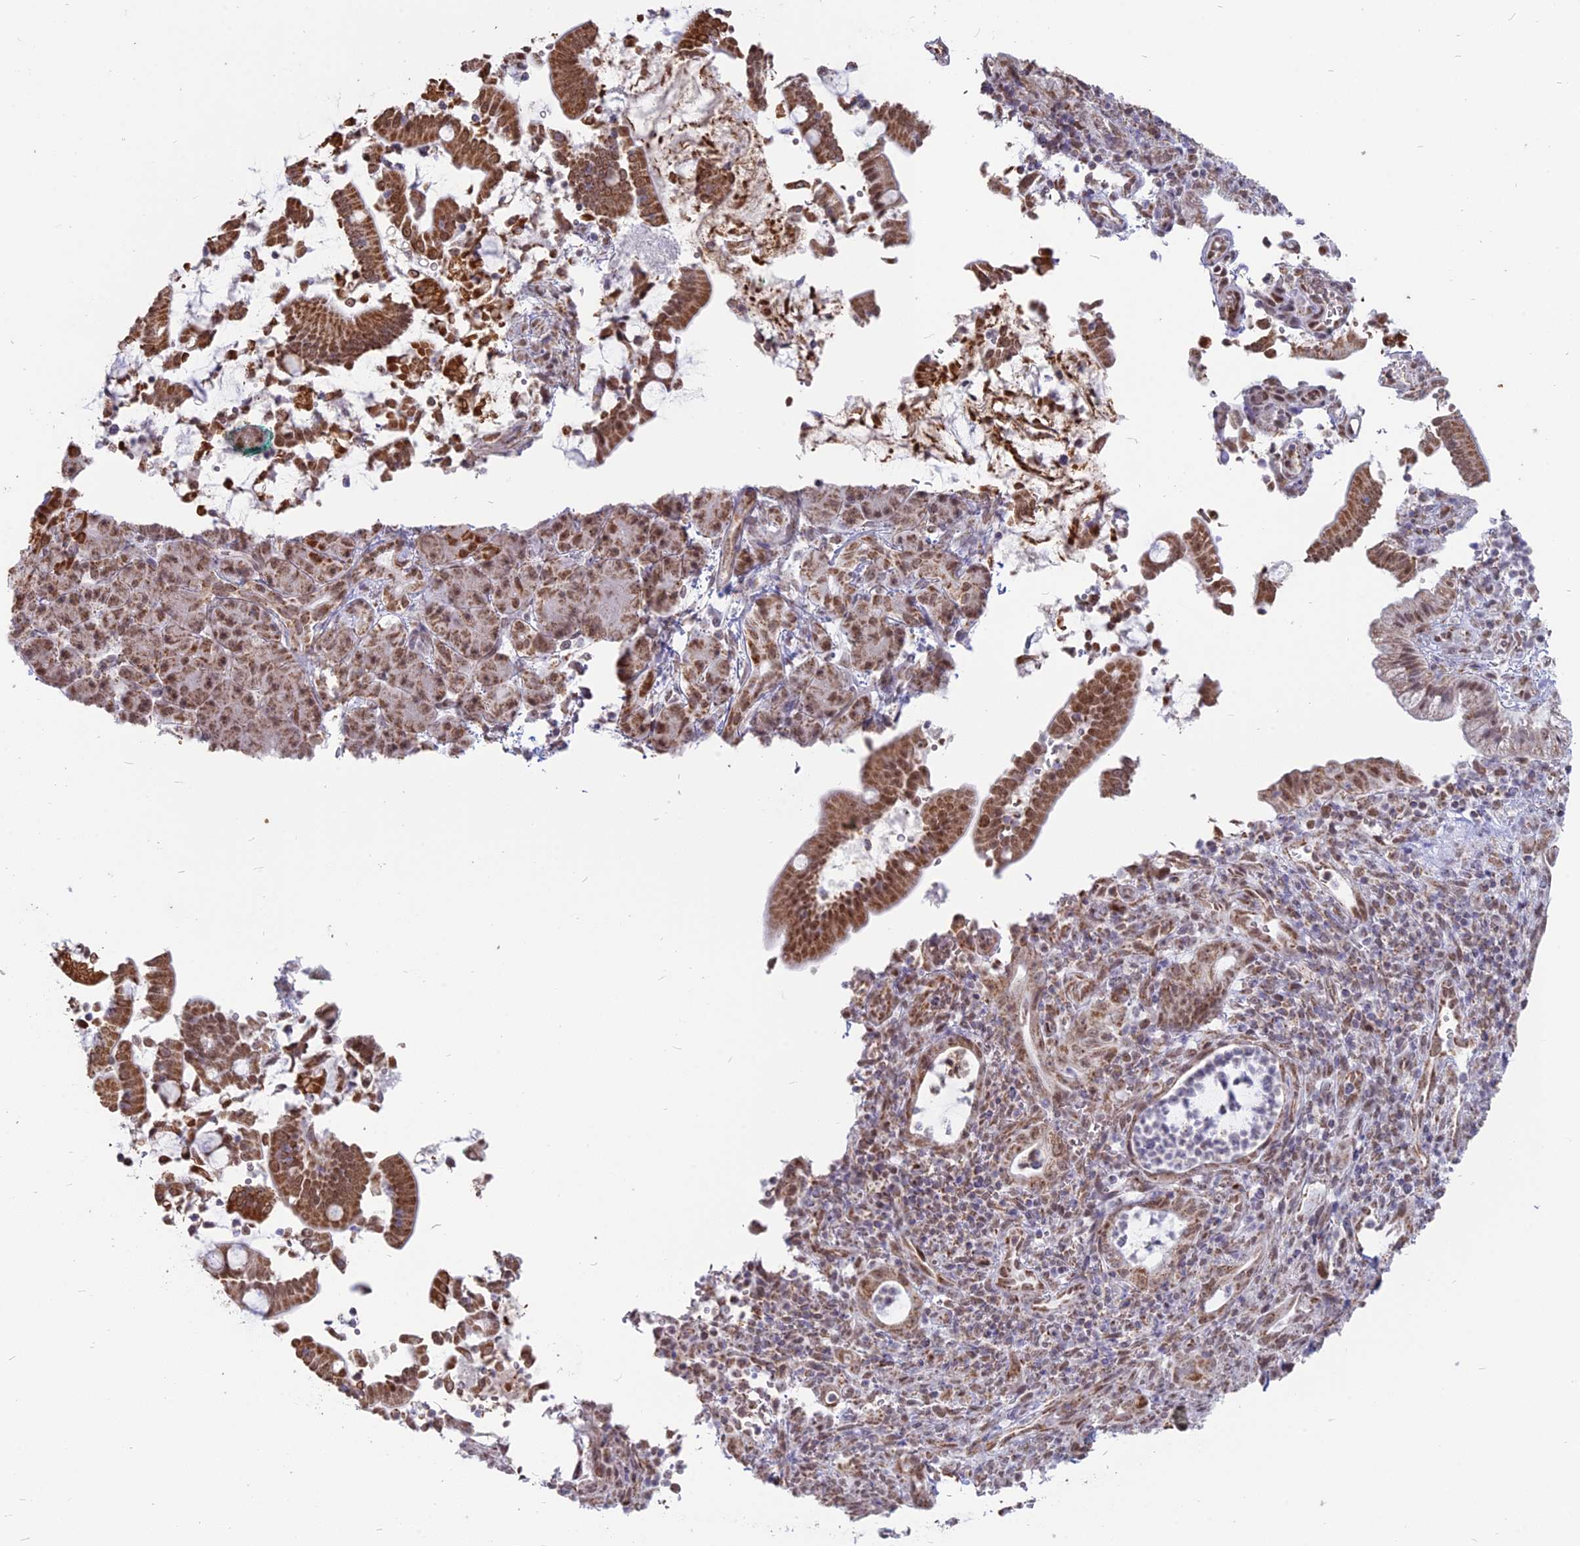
{"staining": {"intensity": "moderate", "quantity": ">75%", "location": "cytoplasmic/membranous,nuclear"}, "tissue": "pancreatic cancer", "cell_type": "Tumor cells", "image_type": "cancer", "snomed": [{"axis": "morphology", "description": "Normal tissue, NOS"}, {"axis": "morphology", "description": "Adenocarcinoma, NOS"}, {"axis": "topography", "description": "Pancreas"}], "caption": "Immunohistochemistry micrograph of human pancreatic adenocarcinoma stained for a protein (brown), which demonstrates medium levels of moderate cytoplasmic/membranous and nuclear staining in about >75% of tumor cells.", "gene": "ARHGAP40", "patient": {"sex": "female", "age": 55}}